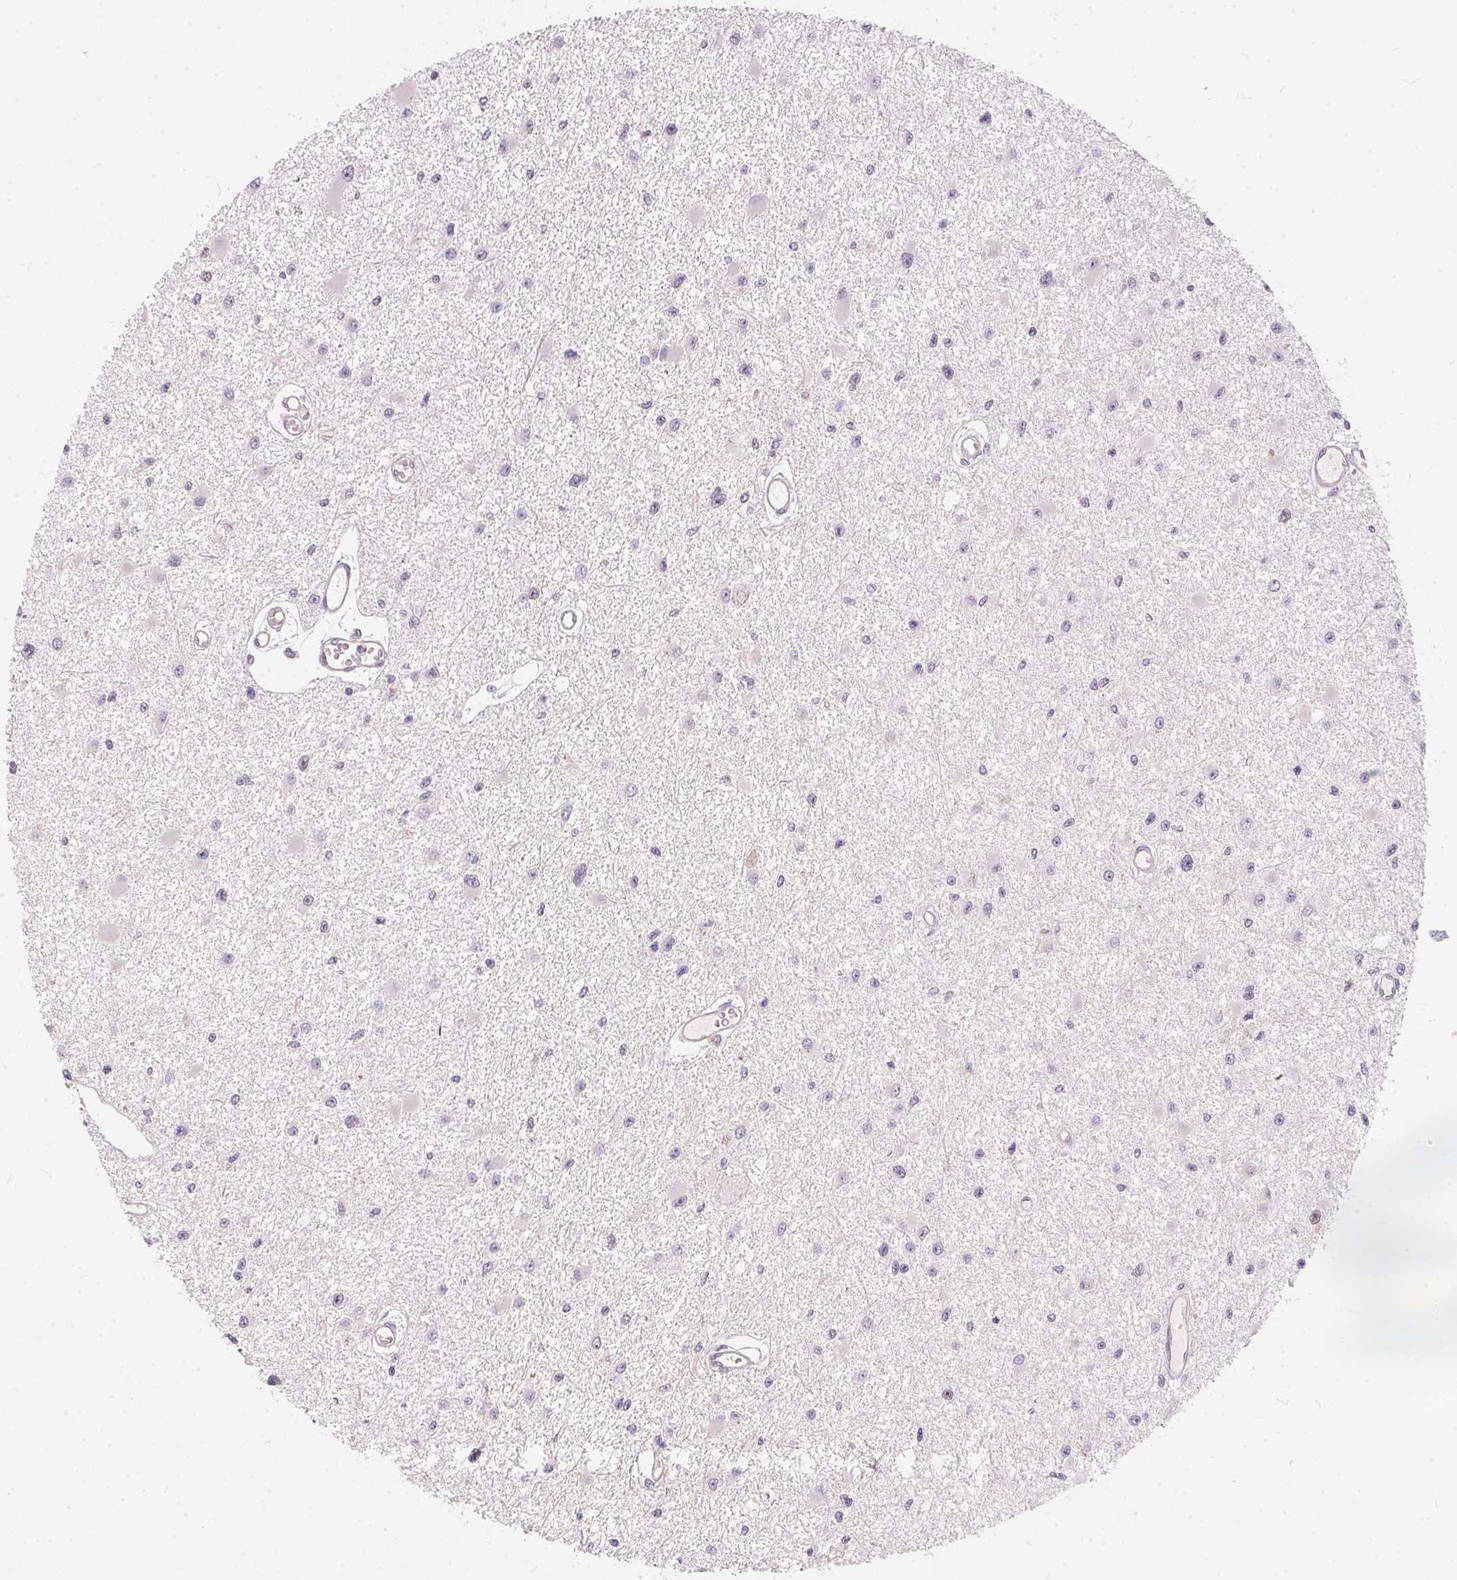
{"staining": {"intensity": "negative", "quantity": "none", "location": "none"}, "tissue": "glioma", "cell_type": "Tumor cells", "image_type": "cancer", "snomed": [{"axis": "morphology", "description": "Glioma, malignant, High grade"}, {"axis": "topography", "description": "Brain"}], "caption": "DAB immunohistochemical staining of human glioma demonstrates no significant expression in tumor cells.", "gene": "BLMH", "patient": {"sex": "male", "age": 54}}